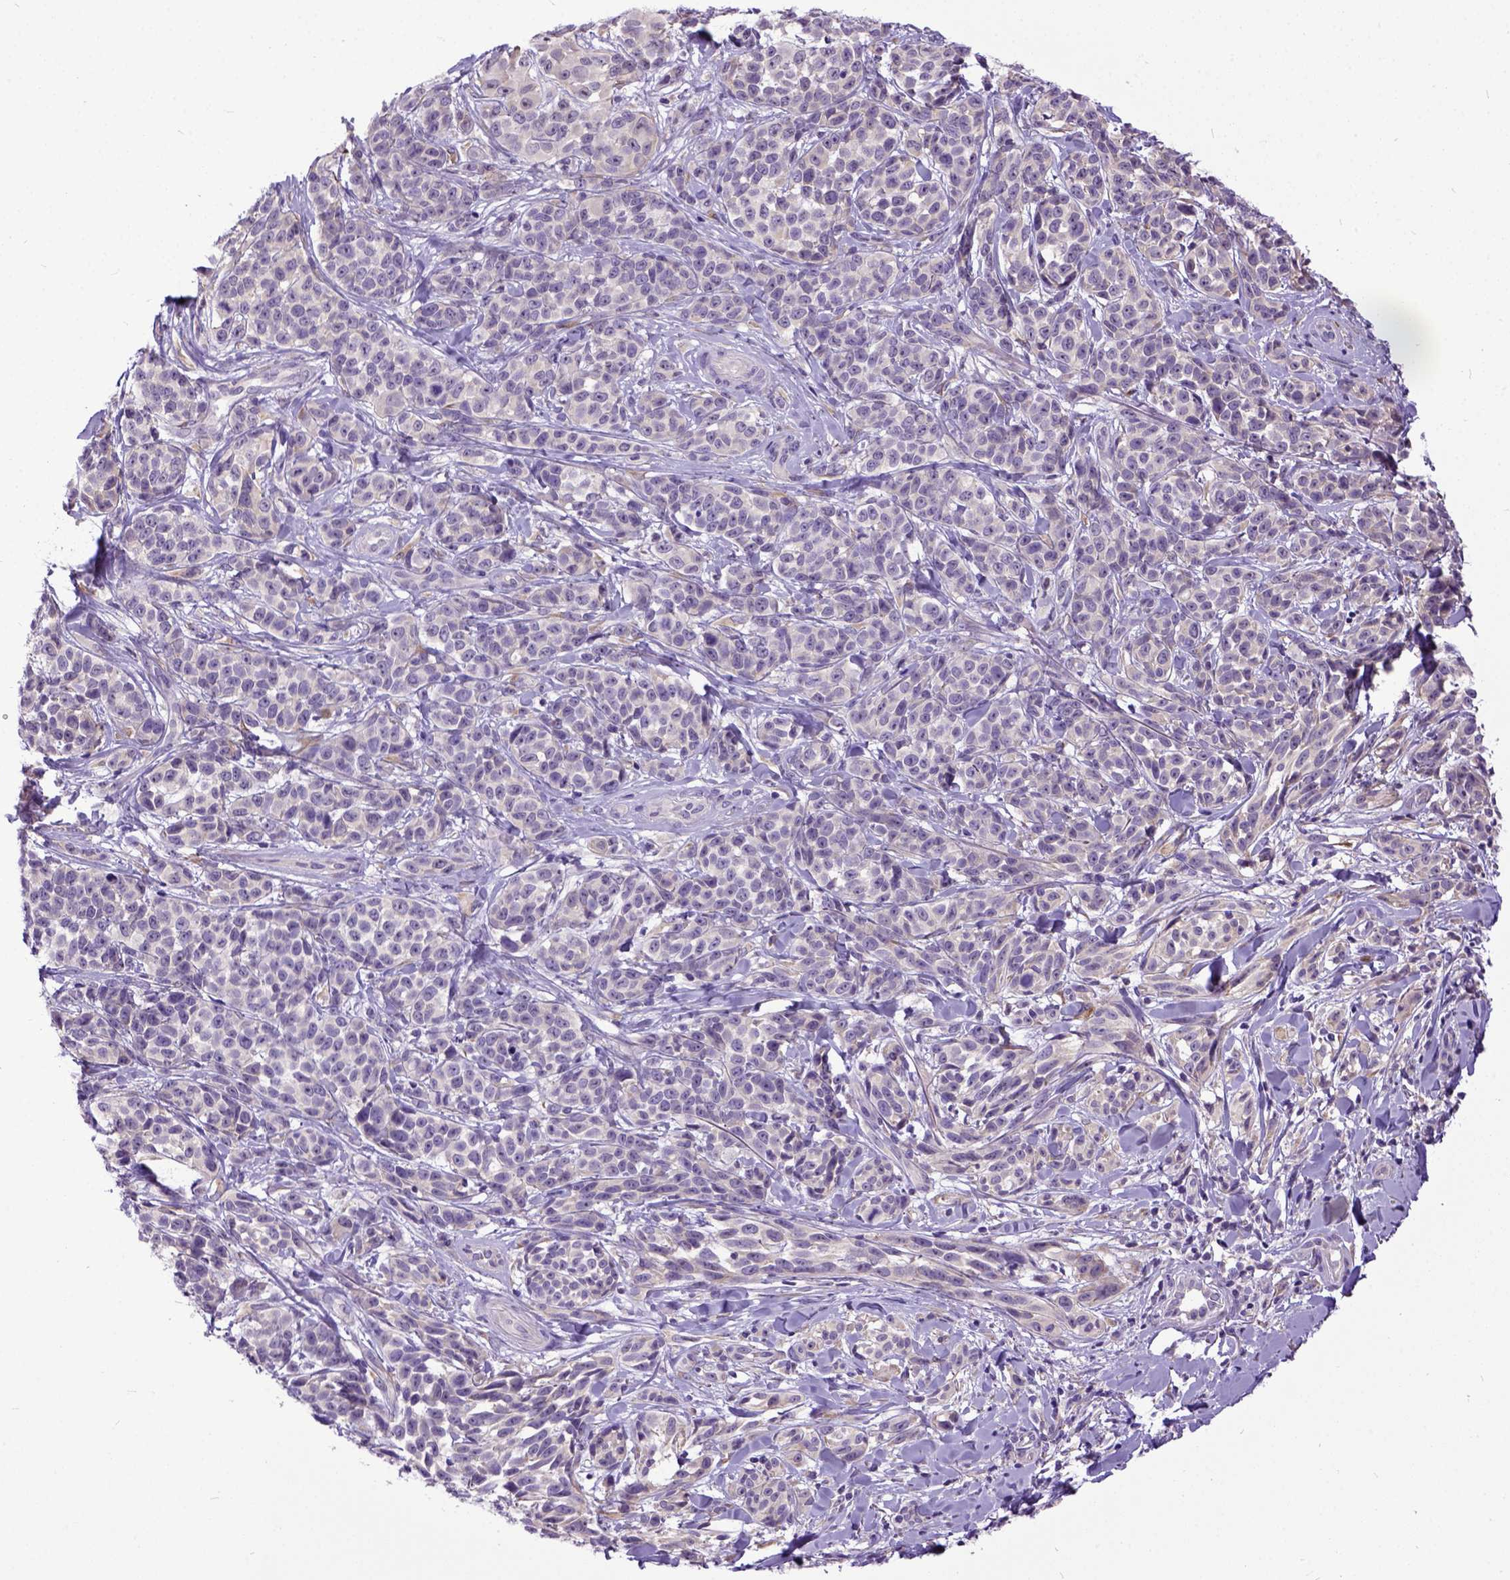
{"staining": {"intensity": "negative", "quantity": "none", "location": "none"}, "tissue": "melanoma", "cell_type": "Tumor cells", "image_type": "cancer", "snomed": [{"axis": "morphology", "description": "Malignant melanoma, NOS"}, {"axis": "topography", "description": "Skin"}], "caption": "Immunohistochemistry (IHC) photomicrograph of neoplastic tissue: melanoma stained with DAB shows no significant protein expression in tumor cells.", "gene": "NEK5", "patient": {"sex": "female", "age": 88}}